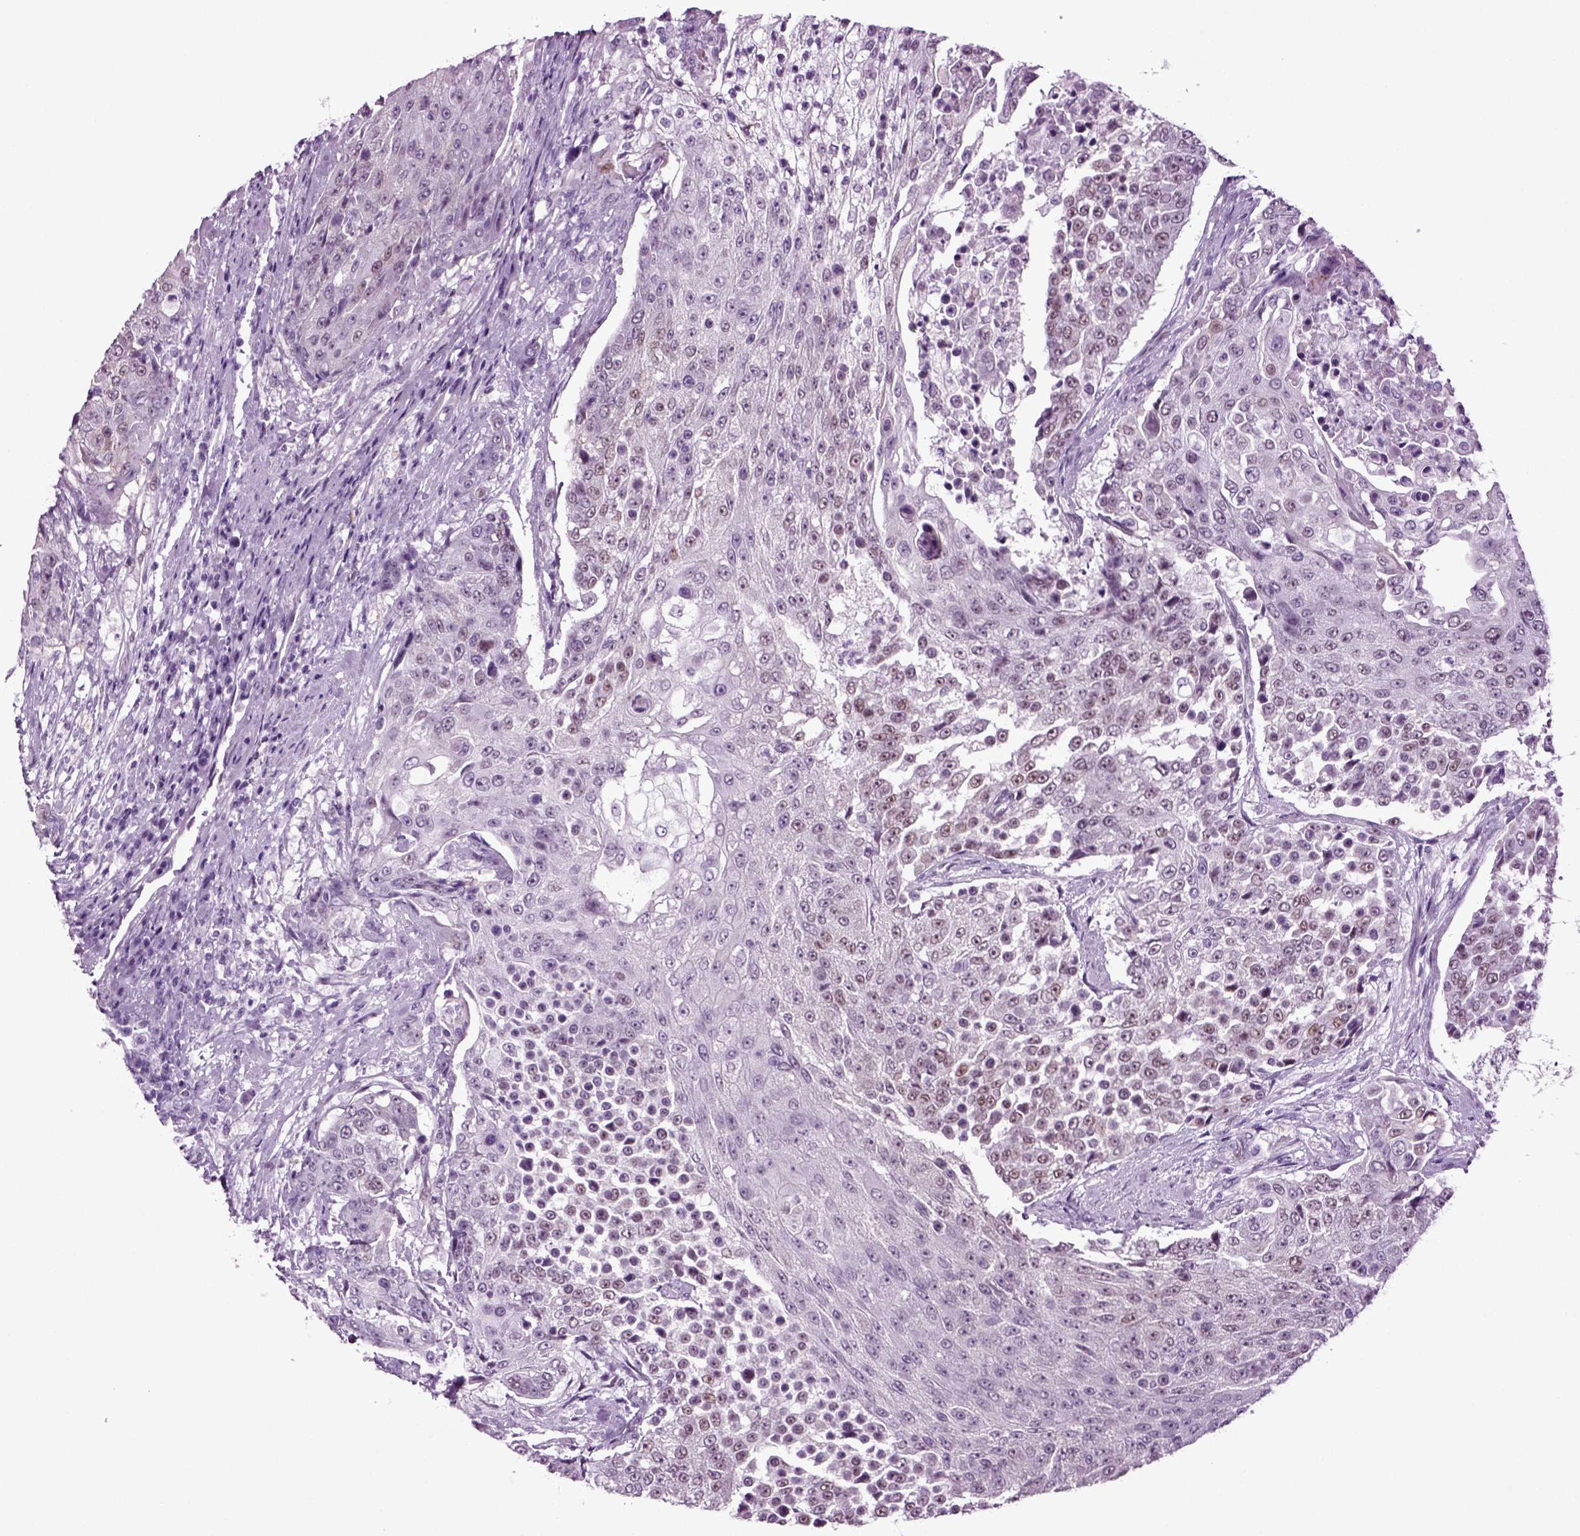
{"staining": {"intensity": "weak", "quantity": "<25%", "location": "nuclear"}, "tissue": "urothelial cancer", "cell_type": "Tumor cells", "image_type": "cancer", "snomed": [{"axis": "morphology", "description": "Urothelial carcinoma, High grade"}, {"axis": "topography", "description": "Urinary bladder"}], "caption": "Tumor cells show no significant expression in urothelial cancer.", "gene": "RFX3", "patient": {"sex": "female", "age": 63}}